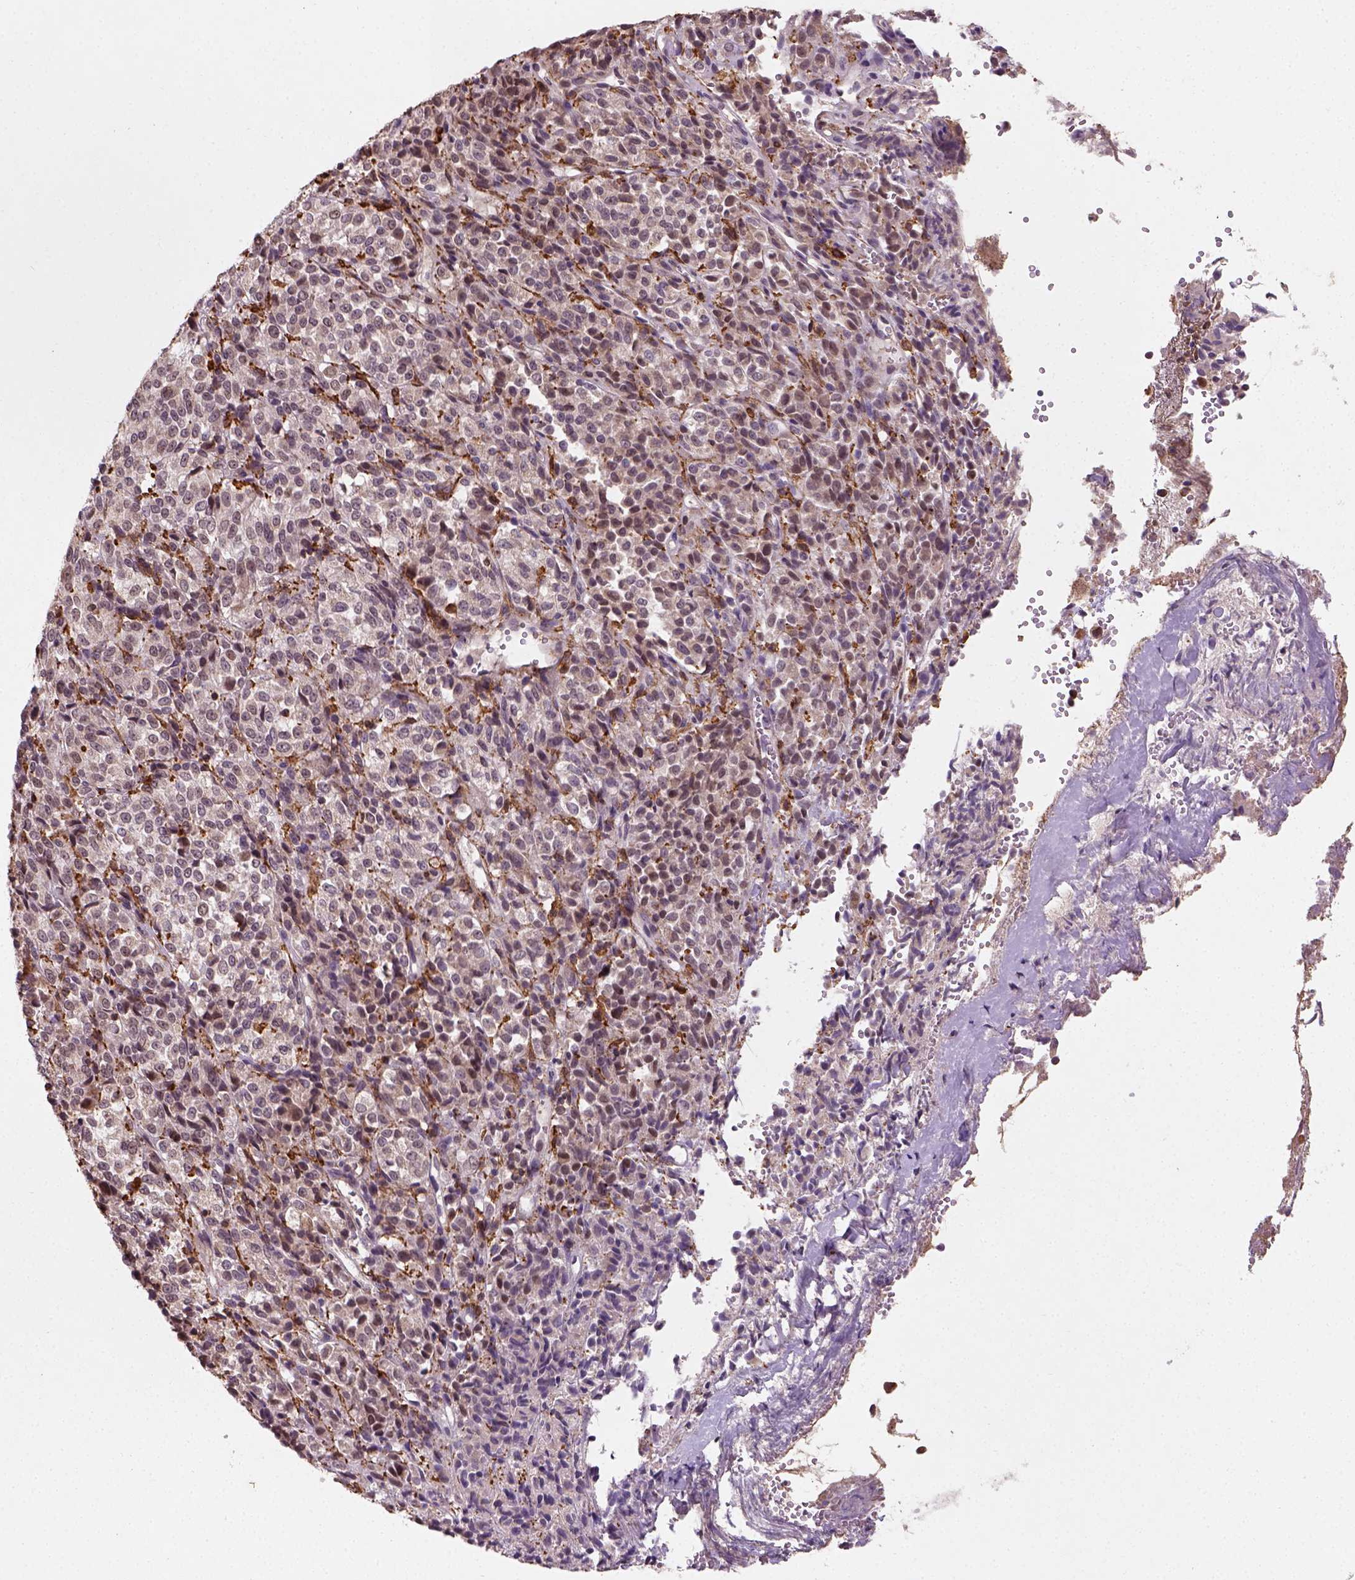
{"staining": {"intensity": "negative", "quantity": "none", "location": "none"}, "tissue": "melanoma", "cell_type": "Tumor cells", "image_type": "cancer", "snomed": [{"axis": "morphology", "description": "Malignant melanoma, Metastatic site"}, {"axis": "topography", "description": "Brain"}], "caption": "Micrograph shows no protein positivity in tumor cells of malignant melanoma (metastatic site) tissue.", "gene": "CAMKK1", "patient": {"sex": "female", "age": 56}}